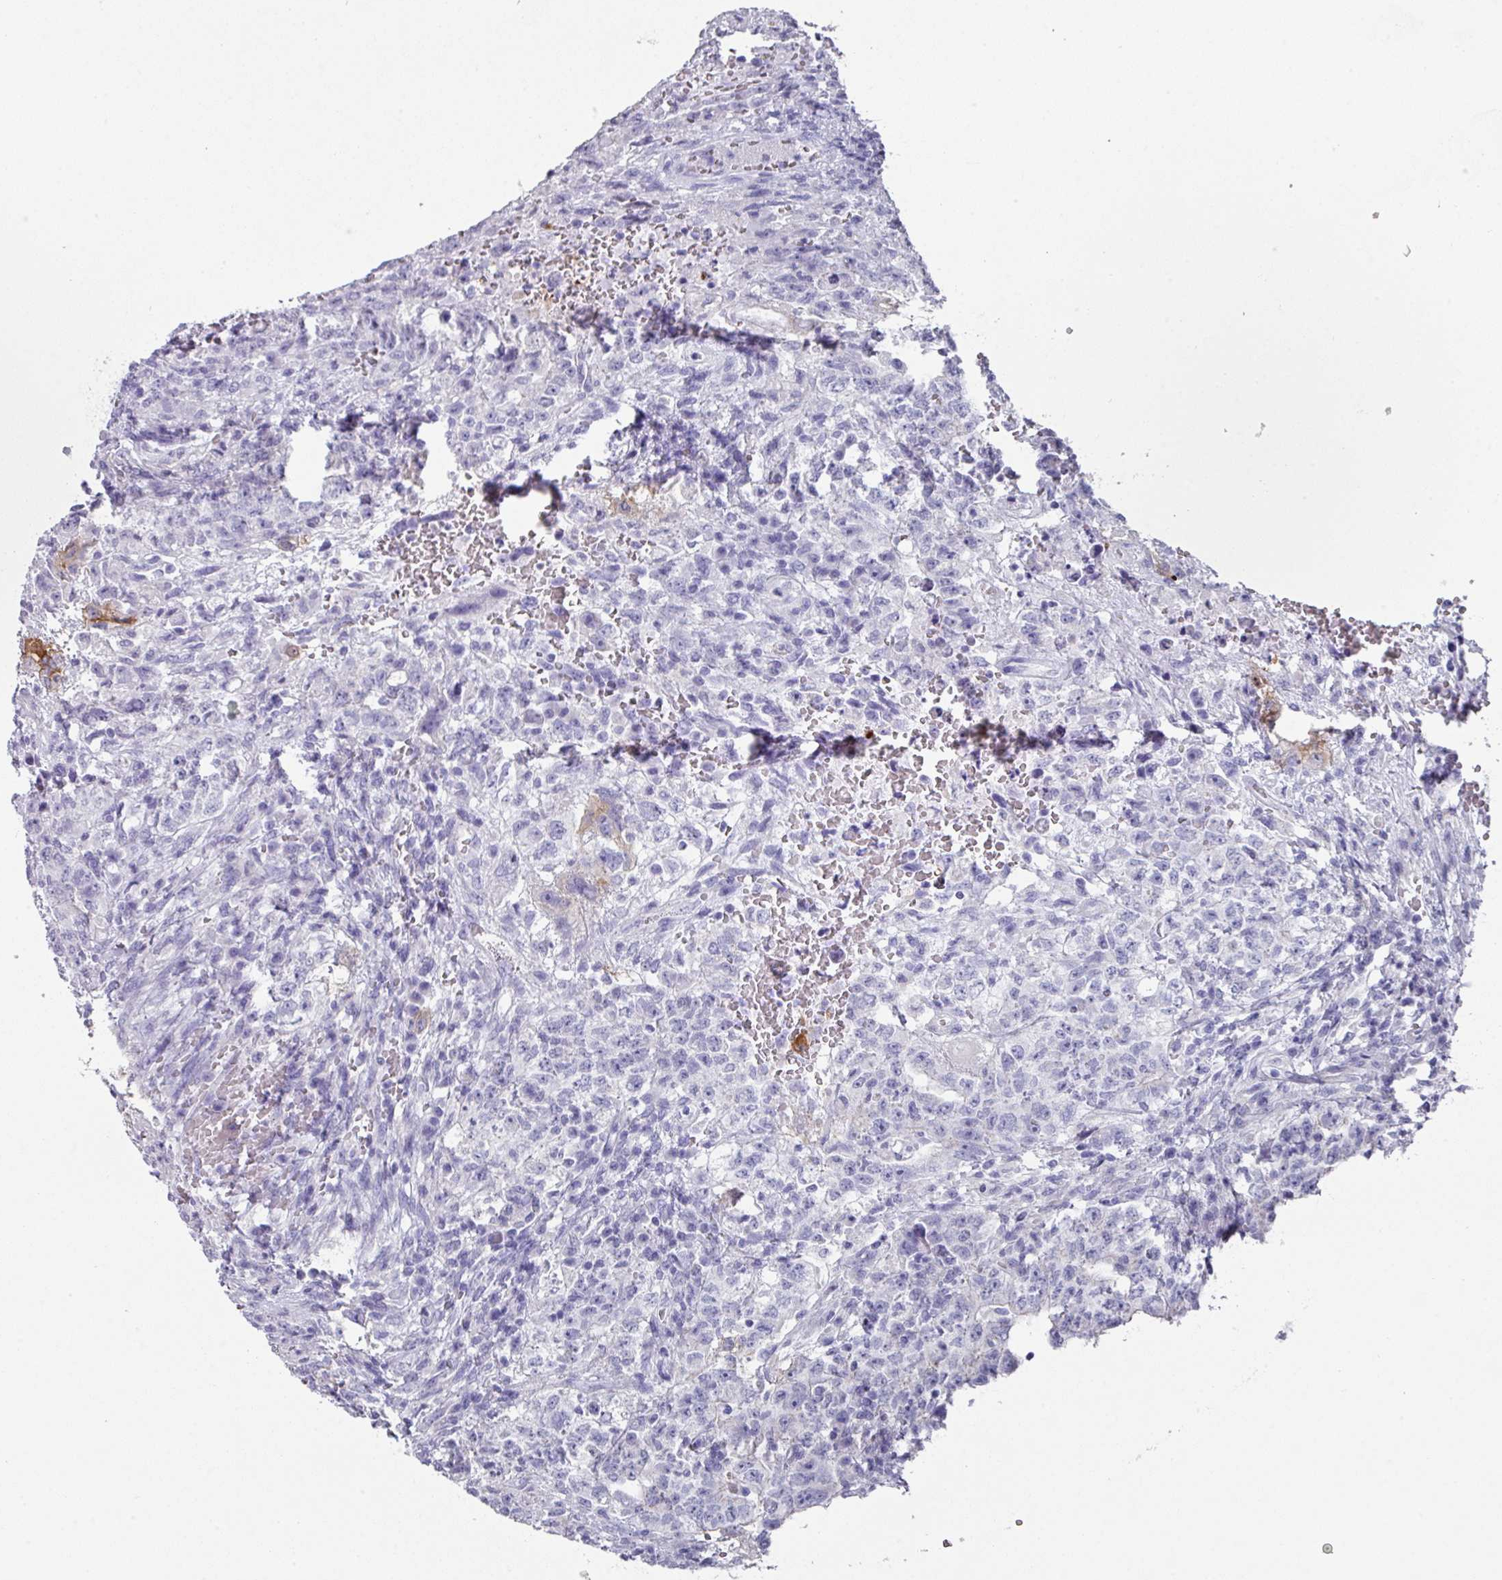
{"staining": {"intensity": "negative", "quantity": "none", "location": "none"}, "tissue": "testis cancer", "cell_type": "Tumor cells", "image_type": "cancer", "snomed": [{"axis": "morphology", "description": "Carcinoma, Embryonal, NOS"}, {"axis": "topography", "description": "Testis"}], "caption": "Embryonal carcinoma (testis) was stained to show a protein in brown. There is no significant expression in tumor cells. The staining was performed using DAB to visualize the protein expression in brown, while the nuclei were stained in blue with hematoxylin (Magnification: 20x).", "gene": "PEX10", "patient": {"sex": "male", "age": 26}}